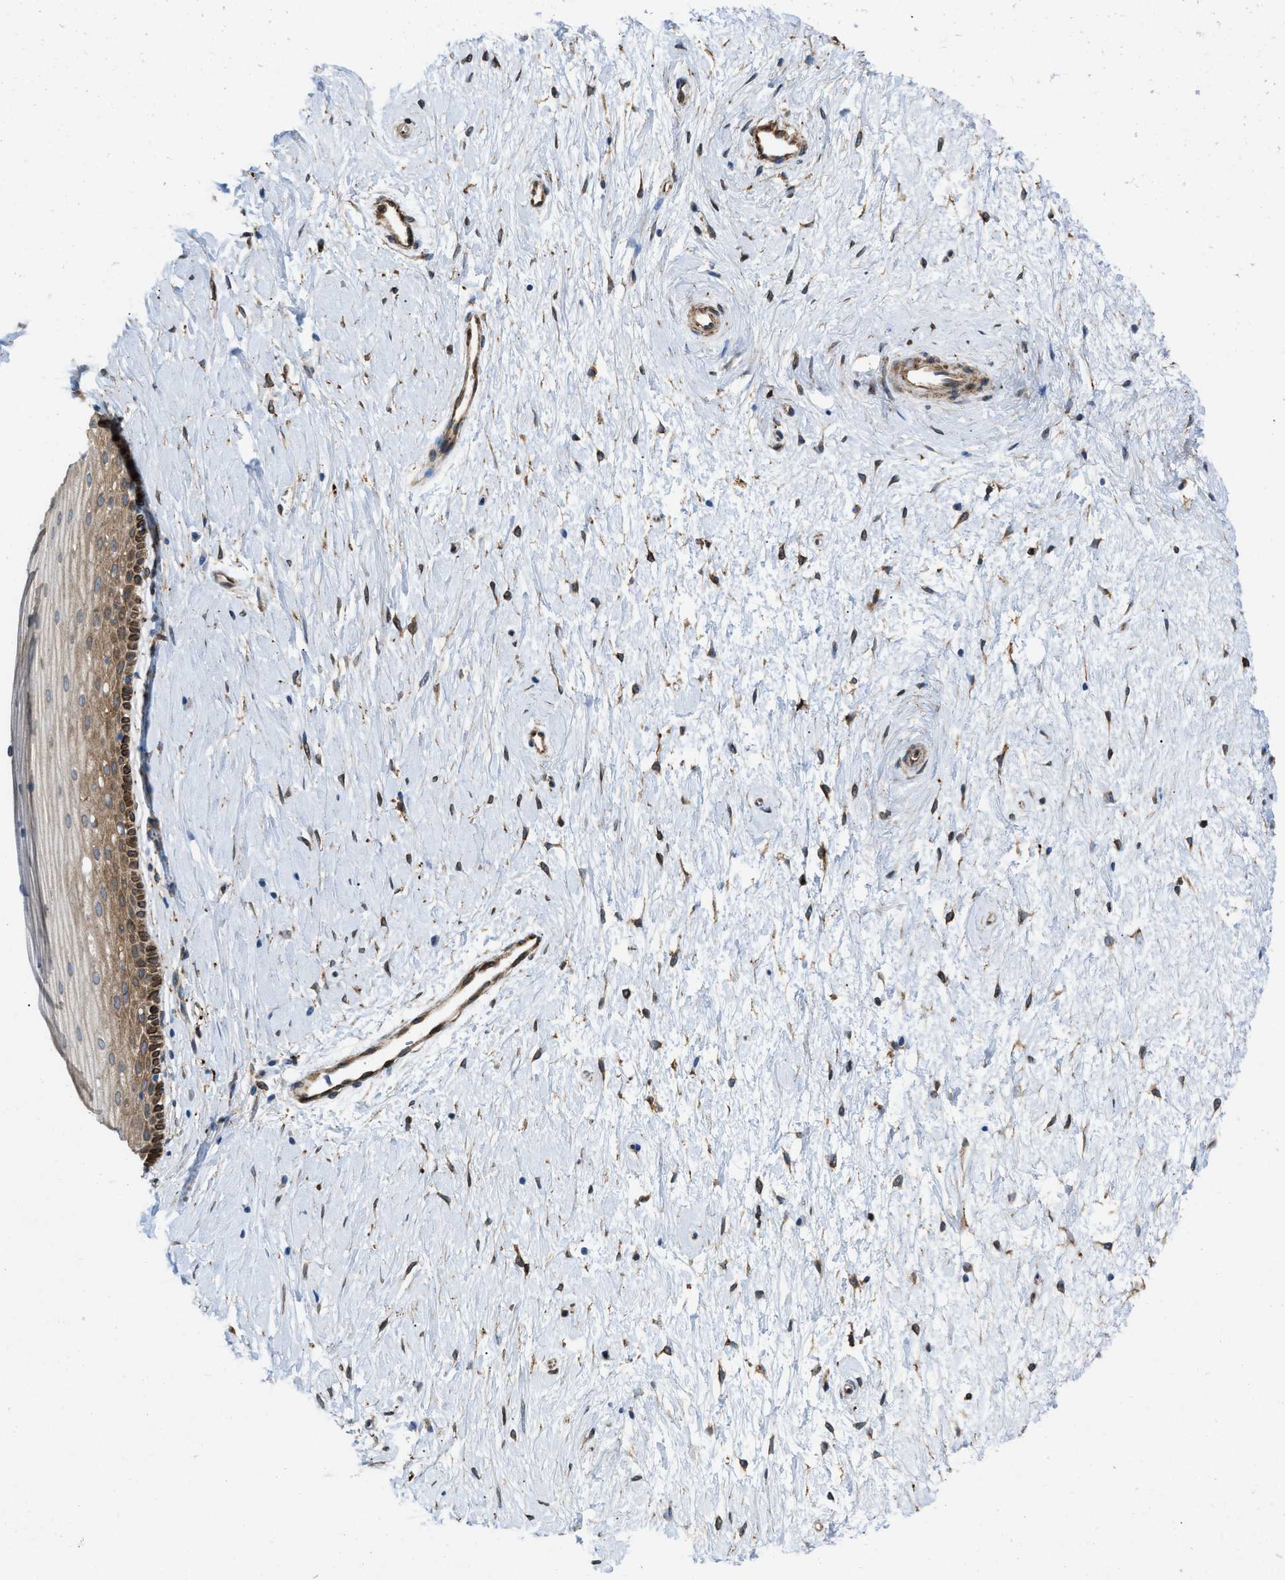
{"staining": {"intensity": "moderate", "quantity": ">75%", "location": "cytoplasmic/membranous"}, "tissue": "cervix", "cell_type": "Squamous epithelial cells", "image_type": "normal", "snomed": [{"axis": "morphology", "description": "Normal tissue, NOS"}, {"axis": "topography", "description": "Cervix"}], "caption": "Squamous epithelial cells reveal moderate cytoplasmic/membranous staining in approximately >75% of cells in normal cervix.", "gene": "ERLIN2", "patient": {"sex": "female", "age": 39}}